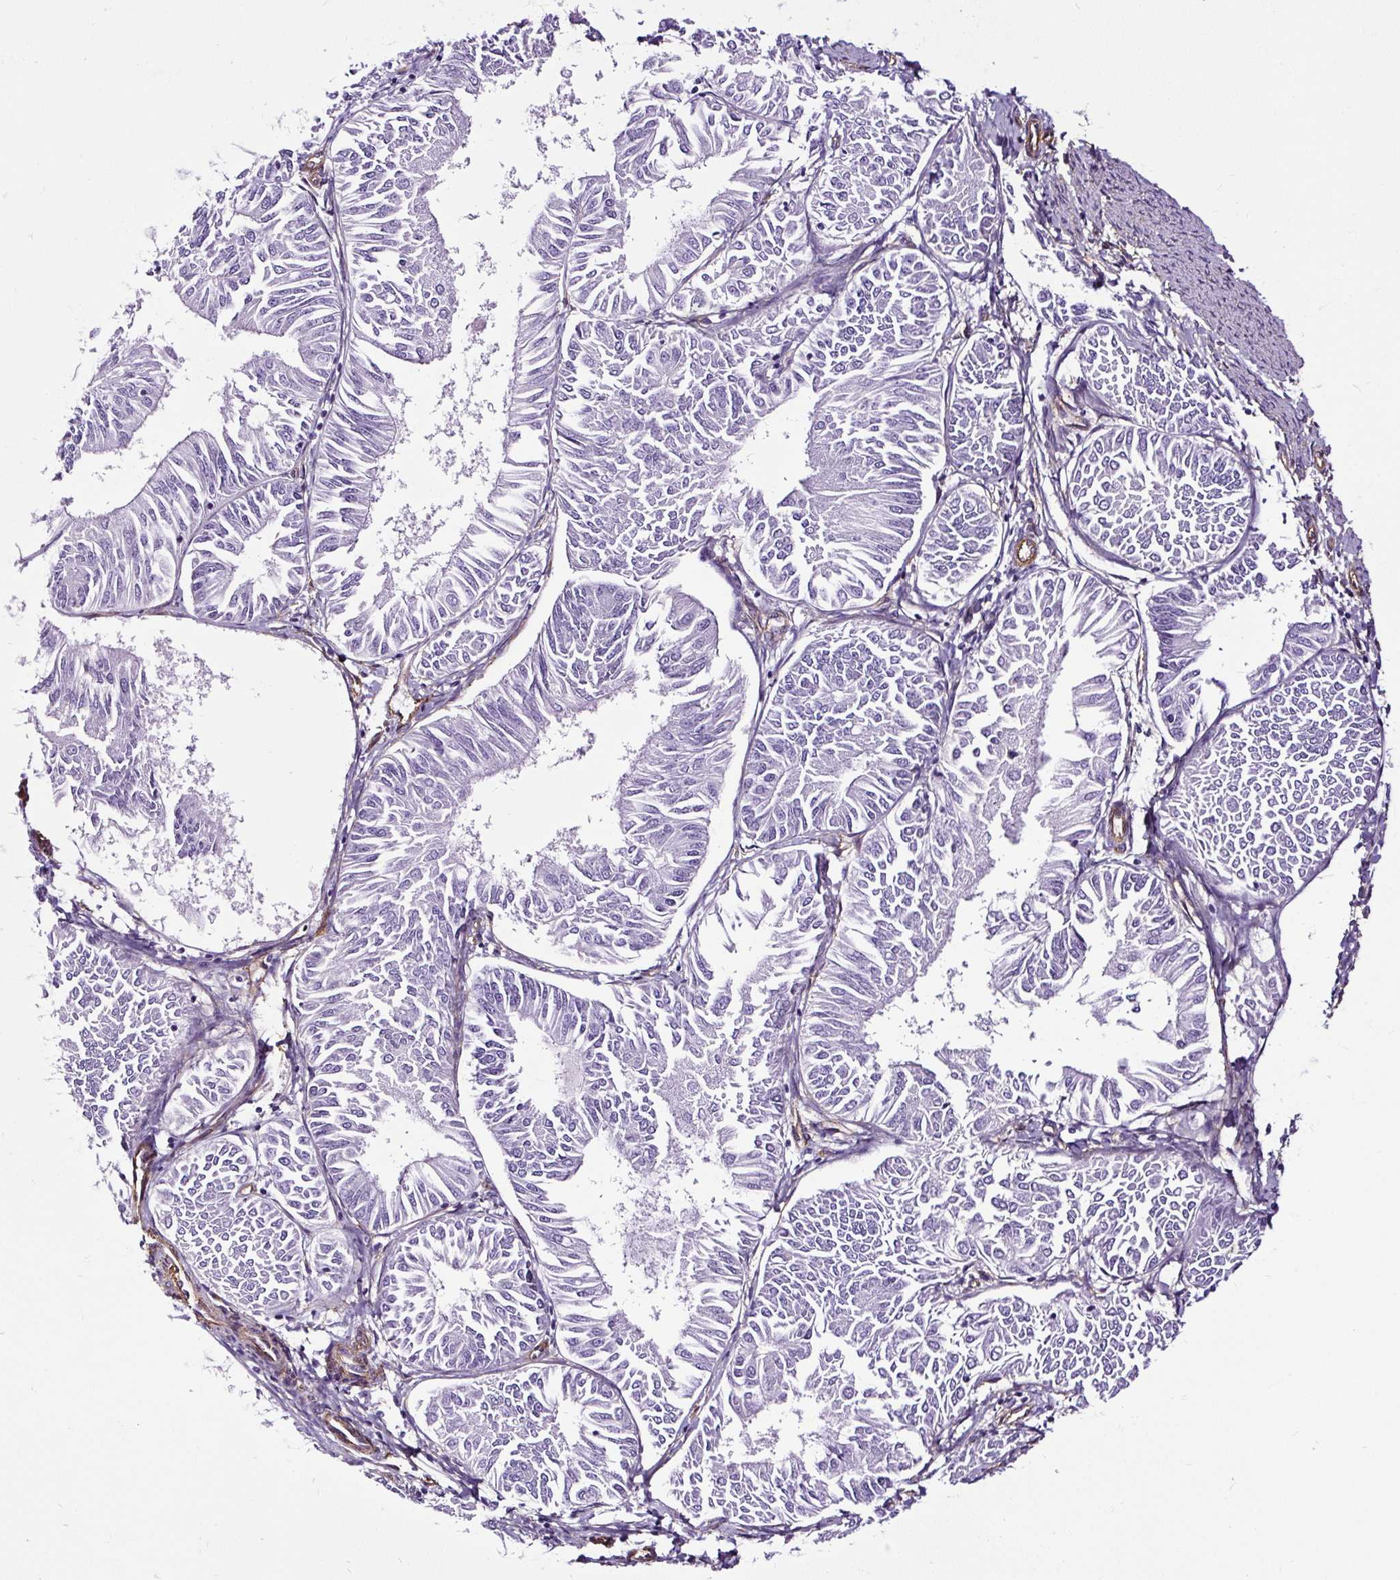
{"staining": {"intensity": "negative", "quantity": "none", "location": "none"}, "tissue": "endometrial cancer", "cell_type": "Tumor cells", "image_type": "cancer", "snomed": [{"axis": "morphology", "description": "Adenocarcinoma, NOS"}, {"axis": "topography", "description": "Endometrium"}], "caption": "Immunohistochemical staining of adenocarcinoma (endometrial) reveals no significant staining in tumor cells.", "gene": "SLC7A8", "patient": {"sex": "female", "age": 58}}